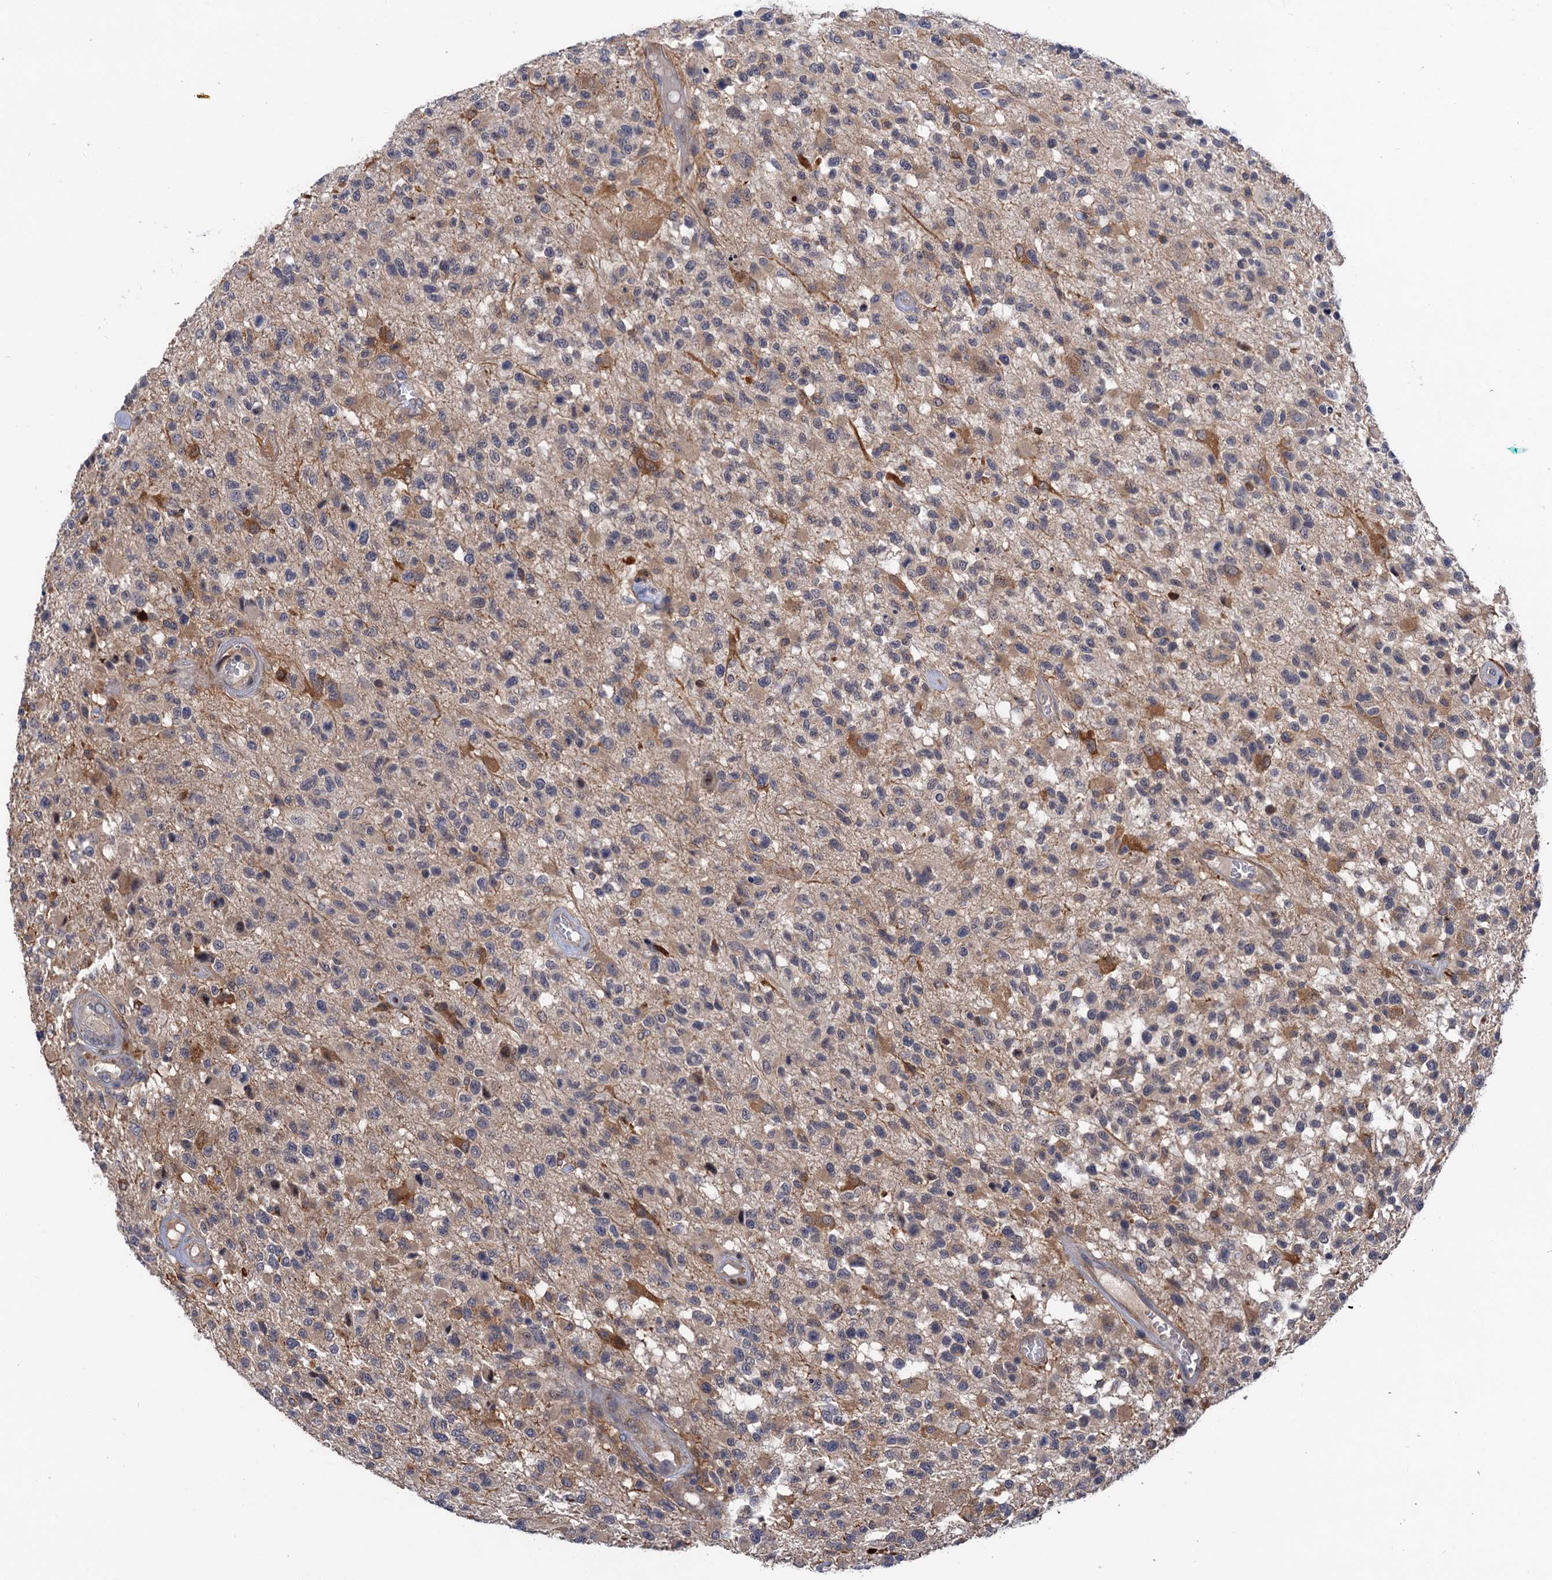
{"staining": {"intensity": "negative", "quantity": "none", "location": "none"}, "tissue": "glioma", "cell_type": "Tumor cells", "image_type": "cancer", "snomed": [{"axis": "morphology", "description": "Glioma, malignant, High grade"}, {"axis": "morphology", "description": "Glioblastoma, NOS"}, {"axis": "topography", "description": "Brain"}], "caption": "Immunohistochemistry (IHC) of human malignant high-grade glioma reveals no positivity in tumor cells.", "gene": "NEK8", "patient": {"sex": "male", "age": 60}}